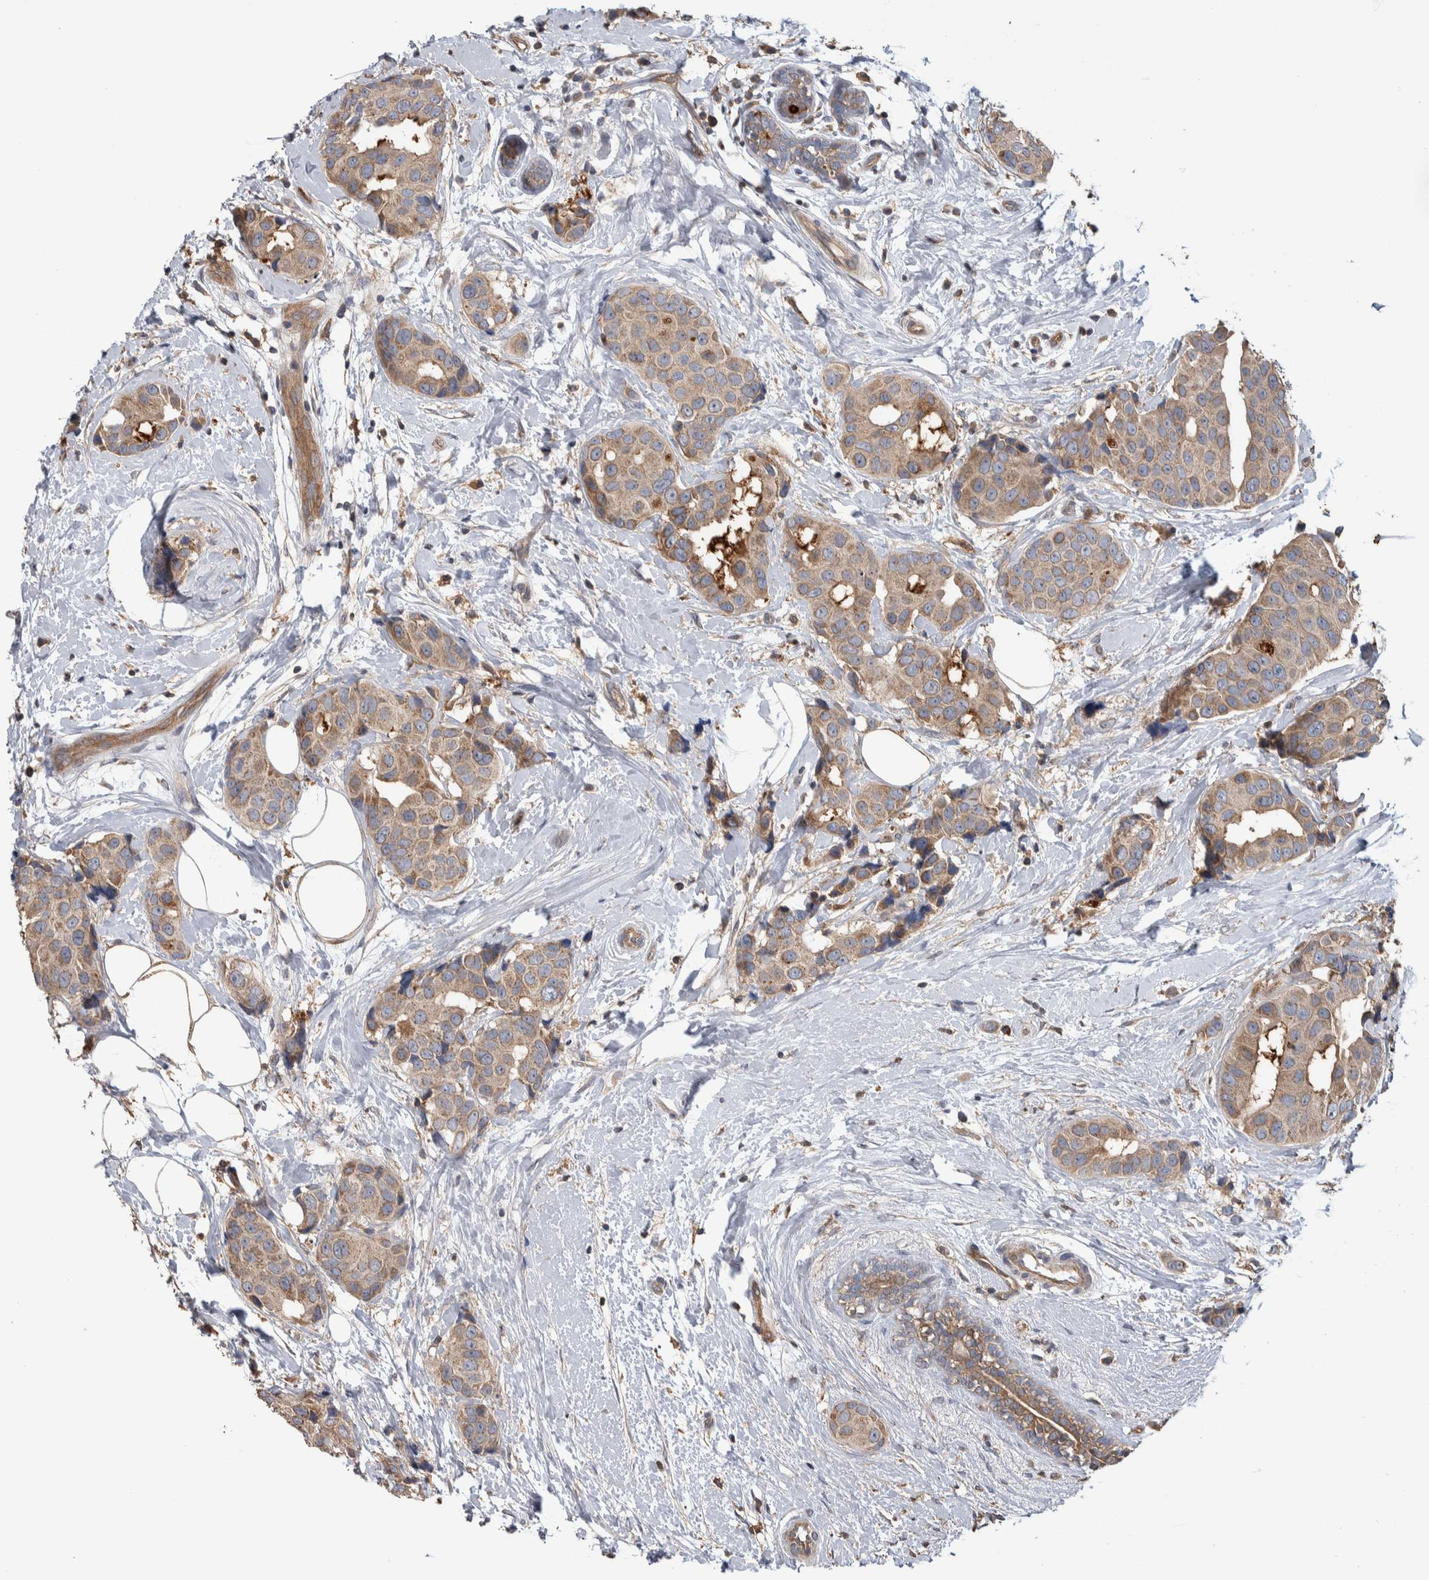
{"staining": {"intensity": "weak", "quantity": ">75%", "location": "cytoplasmic/membranous"}, "tissue": "breast cancer", "cell_type": "Tumor cells", "image_type": "cancer", "snomed": [{"axis": "morphology", "description": "Normal tissue, NOS"}, {"axis": "morphology", "description": "Duct carcinoma"}, {"axis": "topography", "description": "Breast"}], "caption": "Immunohistochemistry micrograph of neoplastic tissue: breast intraductal carcinoma stained using immunohistochemistry shows low levels of weak protein expression localized specifically in the cytoplasmic/membranous of tumor cells, appearing as a cytoplasmic/membranous brown color.", "gene": "SDCBP", "patient": {"sex": "female", "age": 39}}